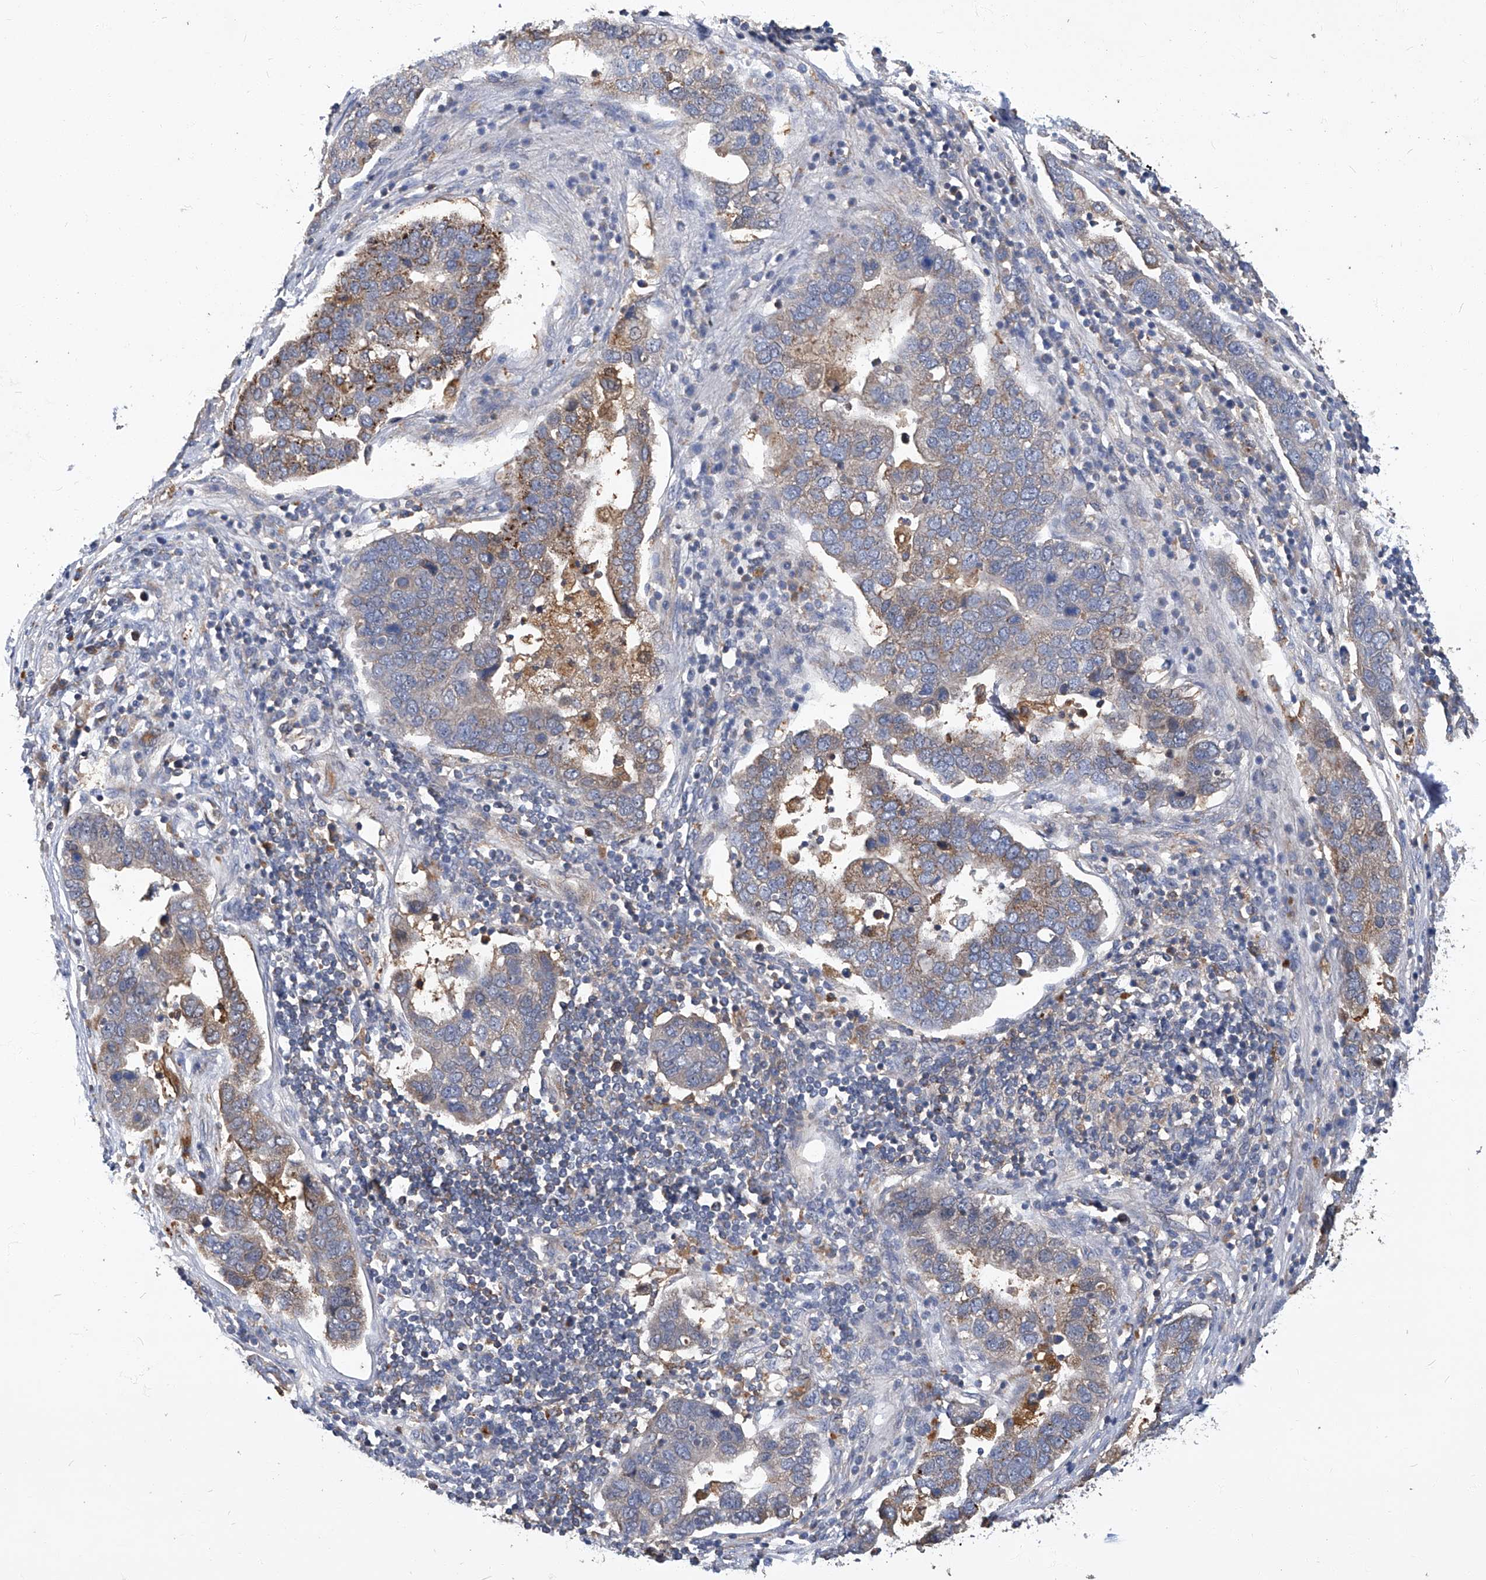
{"staining": {"intensity": "weak", "quantity": "25%-75%", "location": "cytoplasmic/membranous"}, "tissue": "pancreatic cancer", "cell_type": "Tumor cells", "image_type": "cancer", "snomed": [{"axis": "morphology", "description": "Adenocarcinoma, NOS"}, {"axis": "topography", "description": "Pancreas"}], "caption": "Immunohistochemical staining of human pancreatic cancer exhibits low levels of weak cytoplasmic/membranous expression in approximately 25%-75% of tumor cells. (IHC, brightfield microscopy, high magnification).", "gene": "TNFRSF13B", "patient": {"sex": "female", "age": 61}}